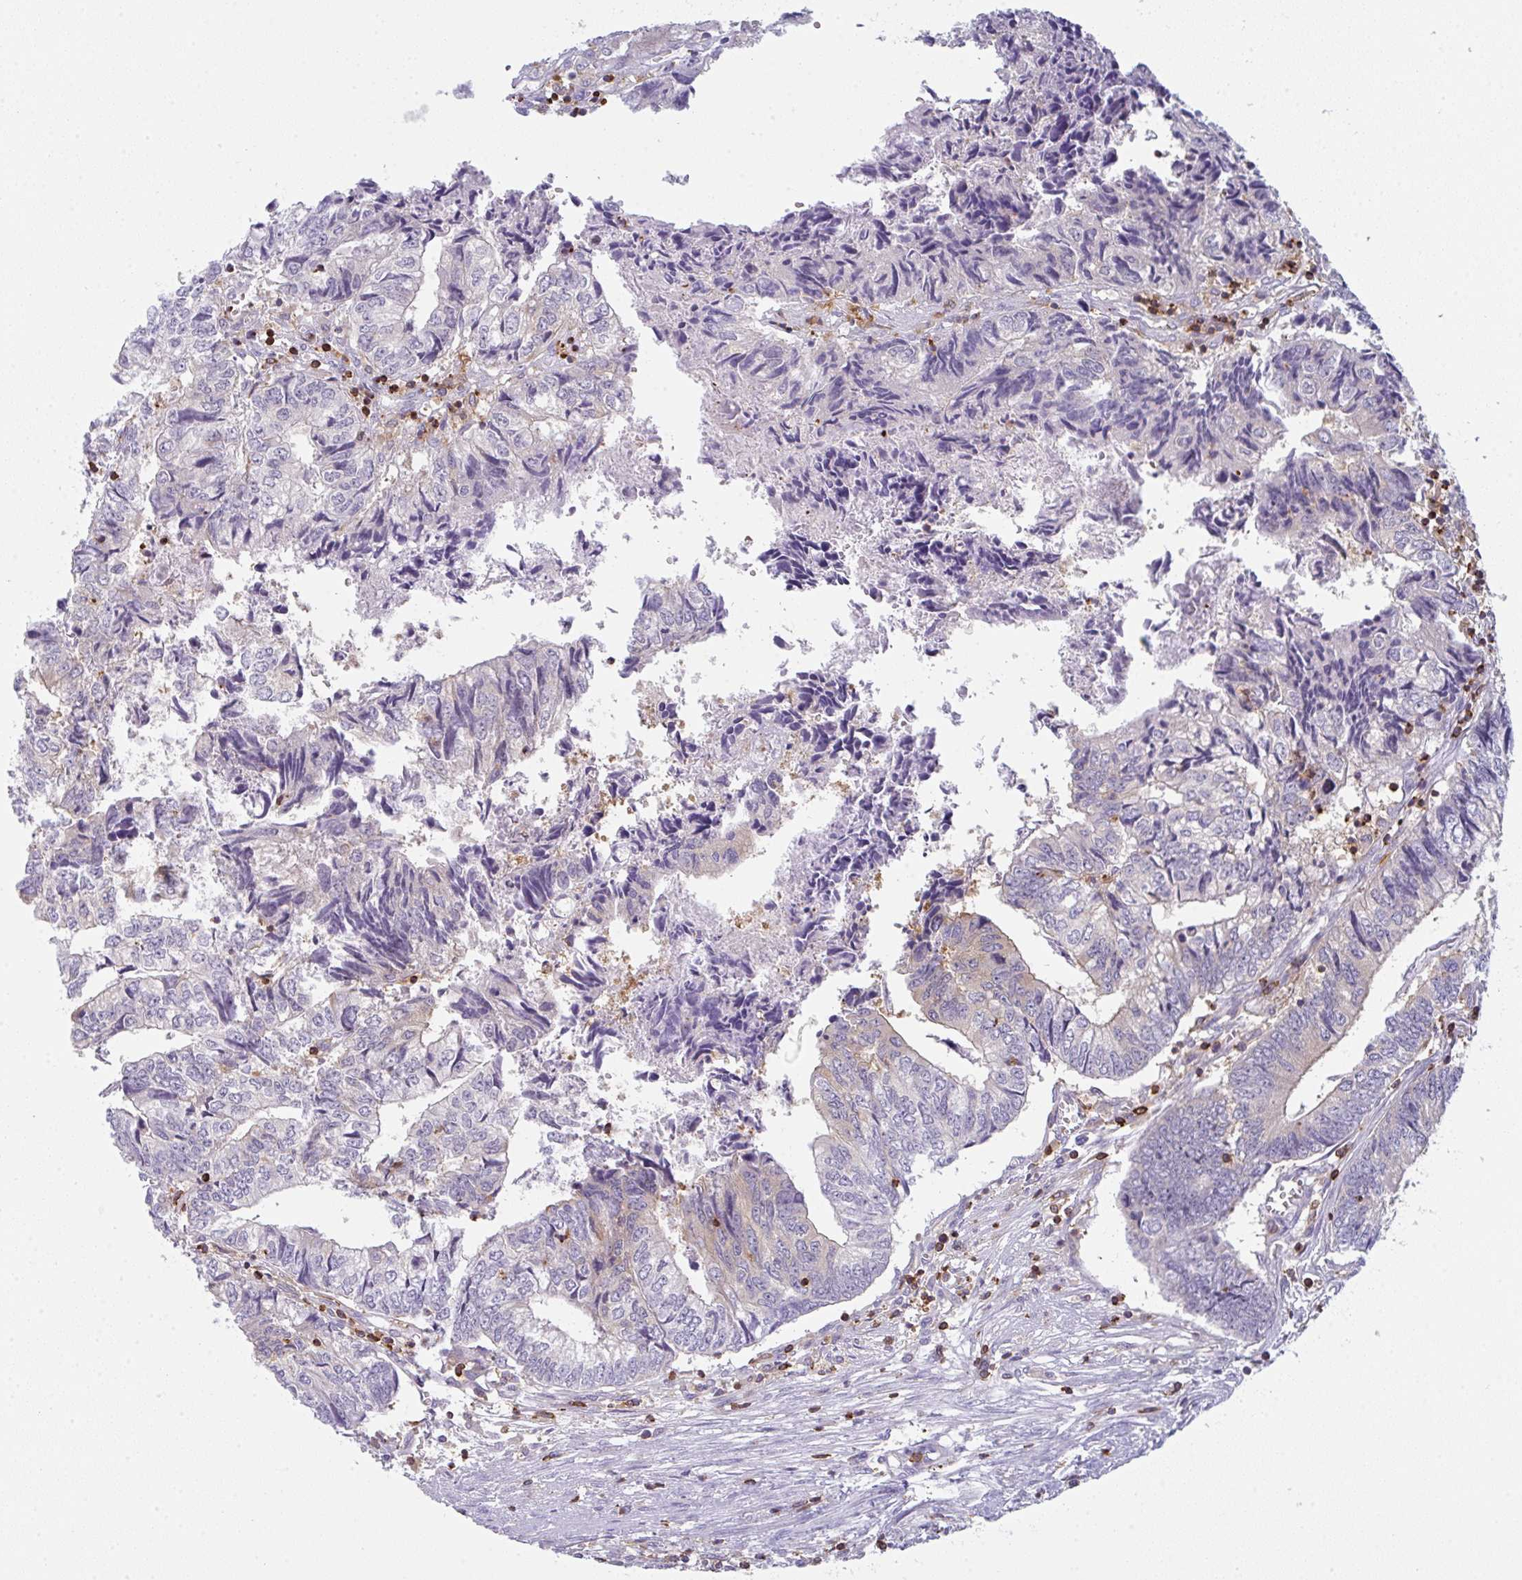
{"staining": {"intensity": "weak", "quantity": "<25%", "location": "cytoplasmic/membranous"}, "tissue": "colorectal cancer", "cell_type": "Tumor cells", "image_type": "cancer", "snomed": [{"axis": "morphology", "description": "Adenocarcinoma, NOS"}, {"axis": "topography", "description": "Colon"}], "caption": "High magnification brightfield microscopy of colorectal cancer (adenocarcinoma) stained with DAB (brown) and counterstained with hematoxylin (blue): tumor cells show no significant staining.", "gene": "CD80", "patient": {"sex": "male", "age": 86}}